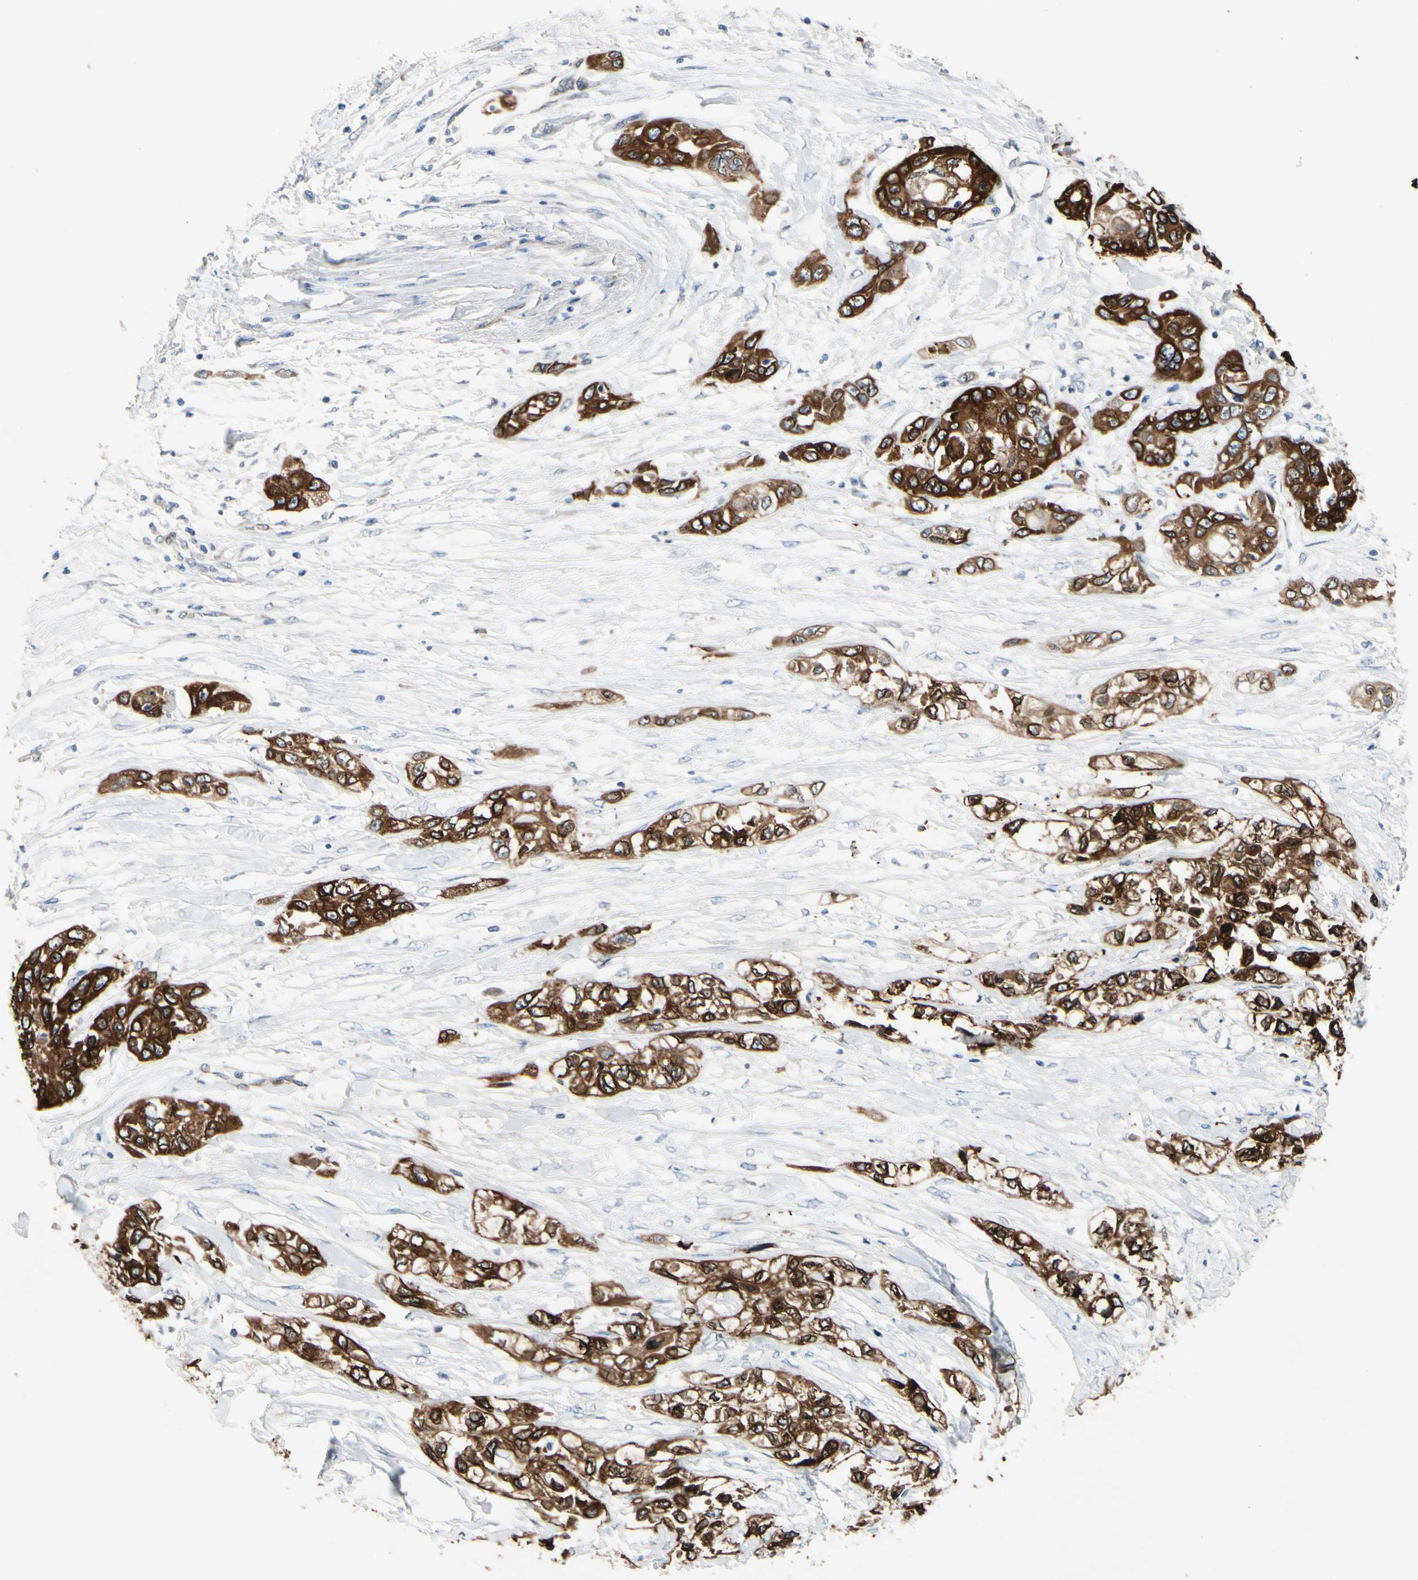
{"staining": {"intensity": "strong", "quantity": ">75%", "location": "cytoplasmic/membranous"}, "tissue": "pancreatic cancer", "cell_type": "Tumor cells", "image_type": "cancer", "snomed": [{"axis": "morphology", "description": "Adenocarcinoma, NOS"}, {"axis": "topography", "description": "Pancreas"}], "caption": "A brown stain shows strong cytoplasmic/membranous positivity of a protein in adenocarcinoma (pancreatic) tumor cells.", "gene": "PRXL2A", "patient": {"sex": "female", "age": 70}}